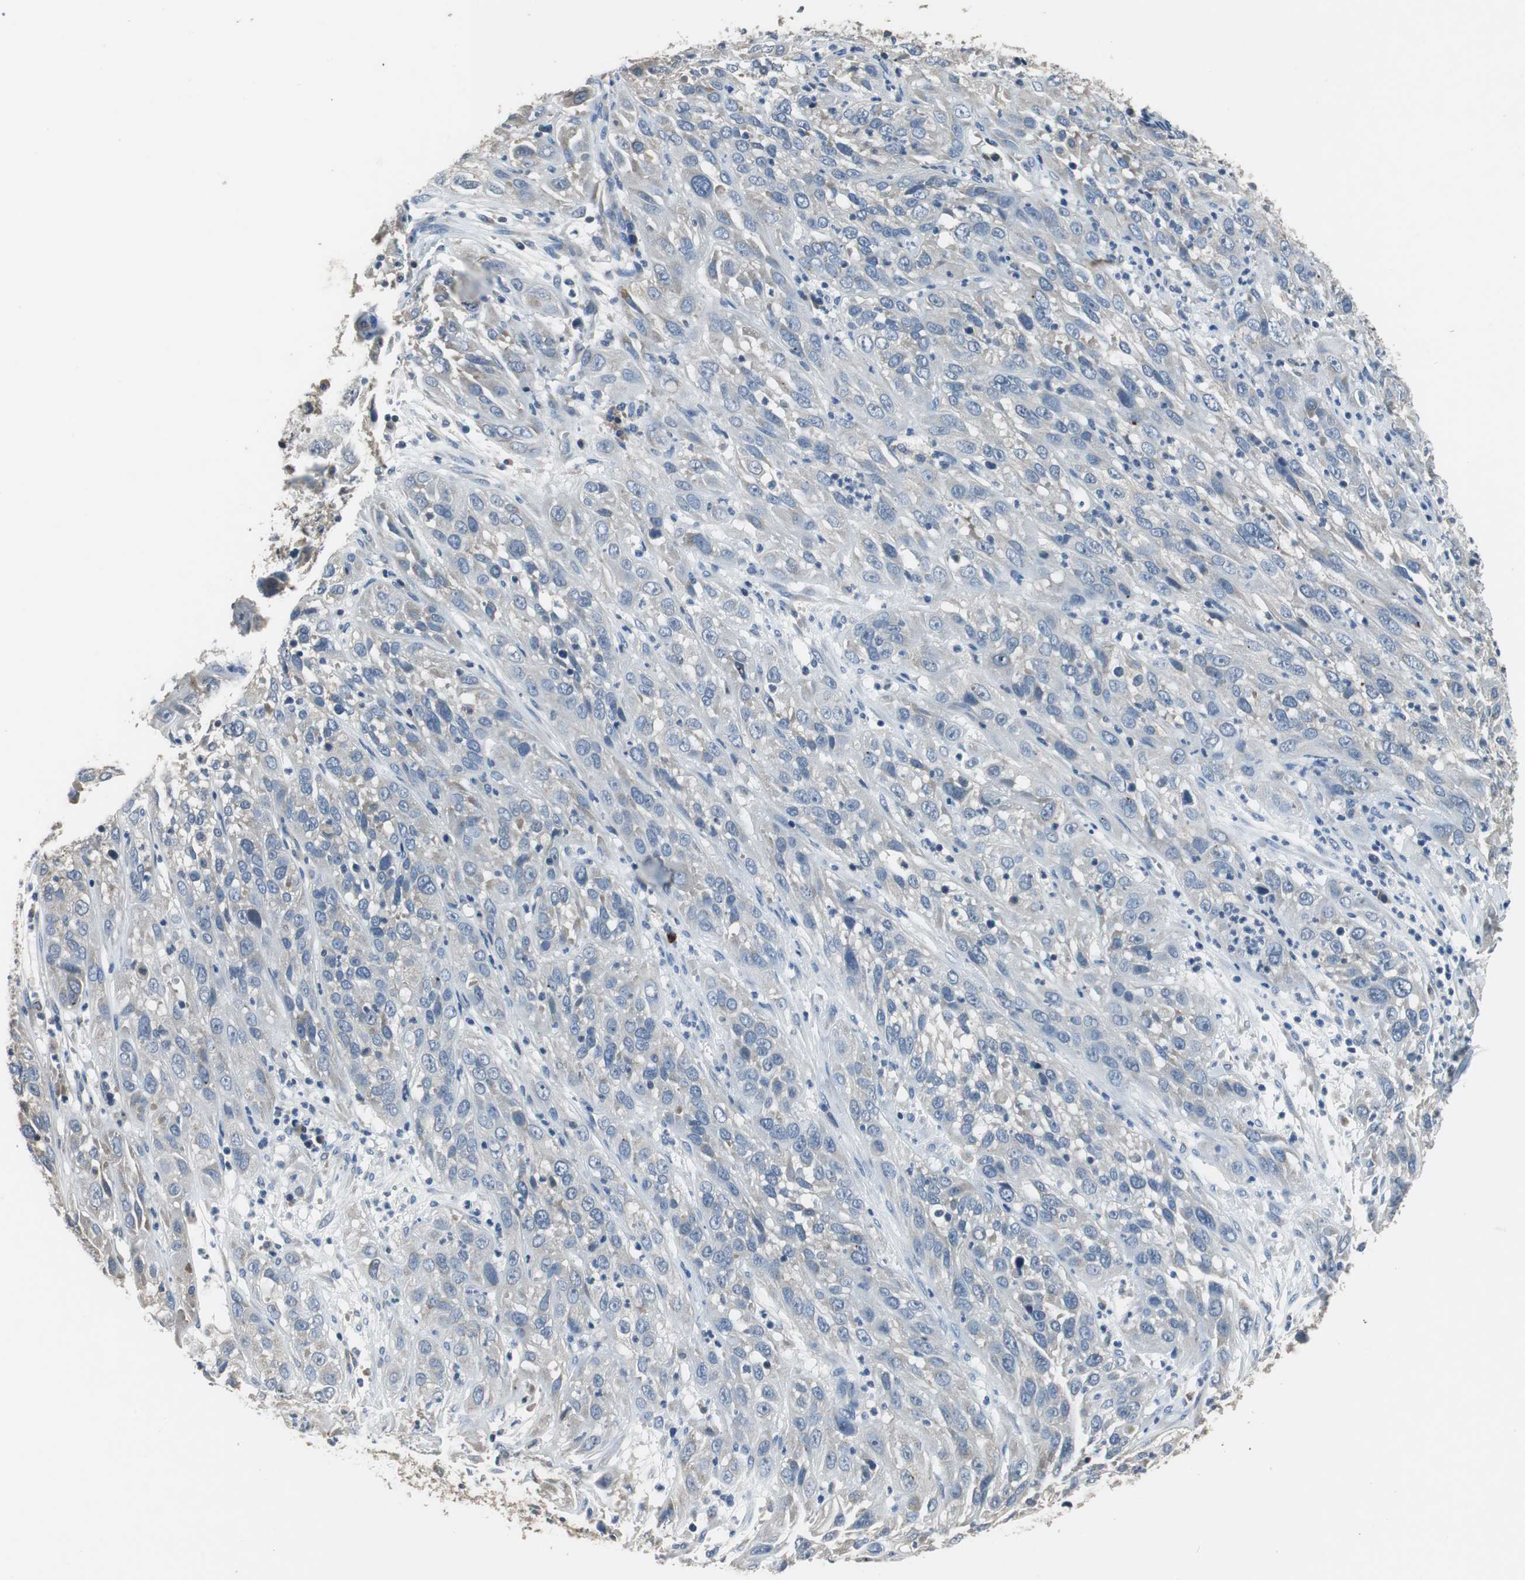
{"staining": {"intensity": "negative", "quantity": "none", "location": "none"}, "tissue": "cervical cancer", "cell_type": "Tumor cells", "image_type": "cancer", "snomed": [{"axis": "morphology", "description": "Squamous cell carcinoma, NOS"}, {"axis": "topography", "description": "Cervix"}], "caption": "Cervical cancer stained for a protein using immunohistochemistry (IHC) reveals no staining tumor cells.", "gene": "MTIF2", "patient": {"sex": "female", "age": 32}}